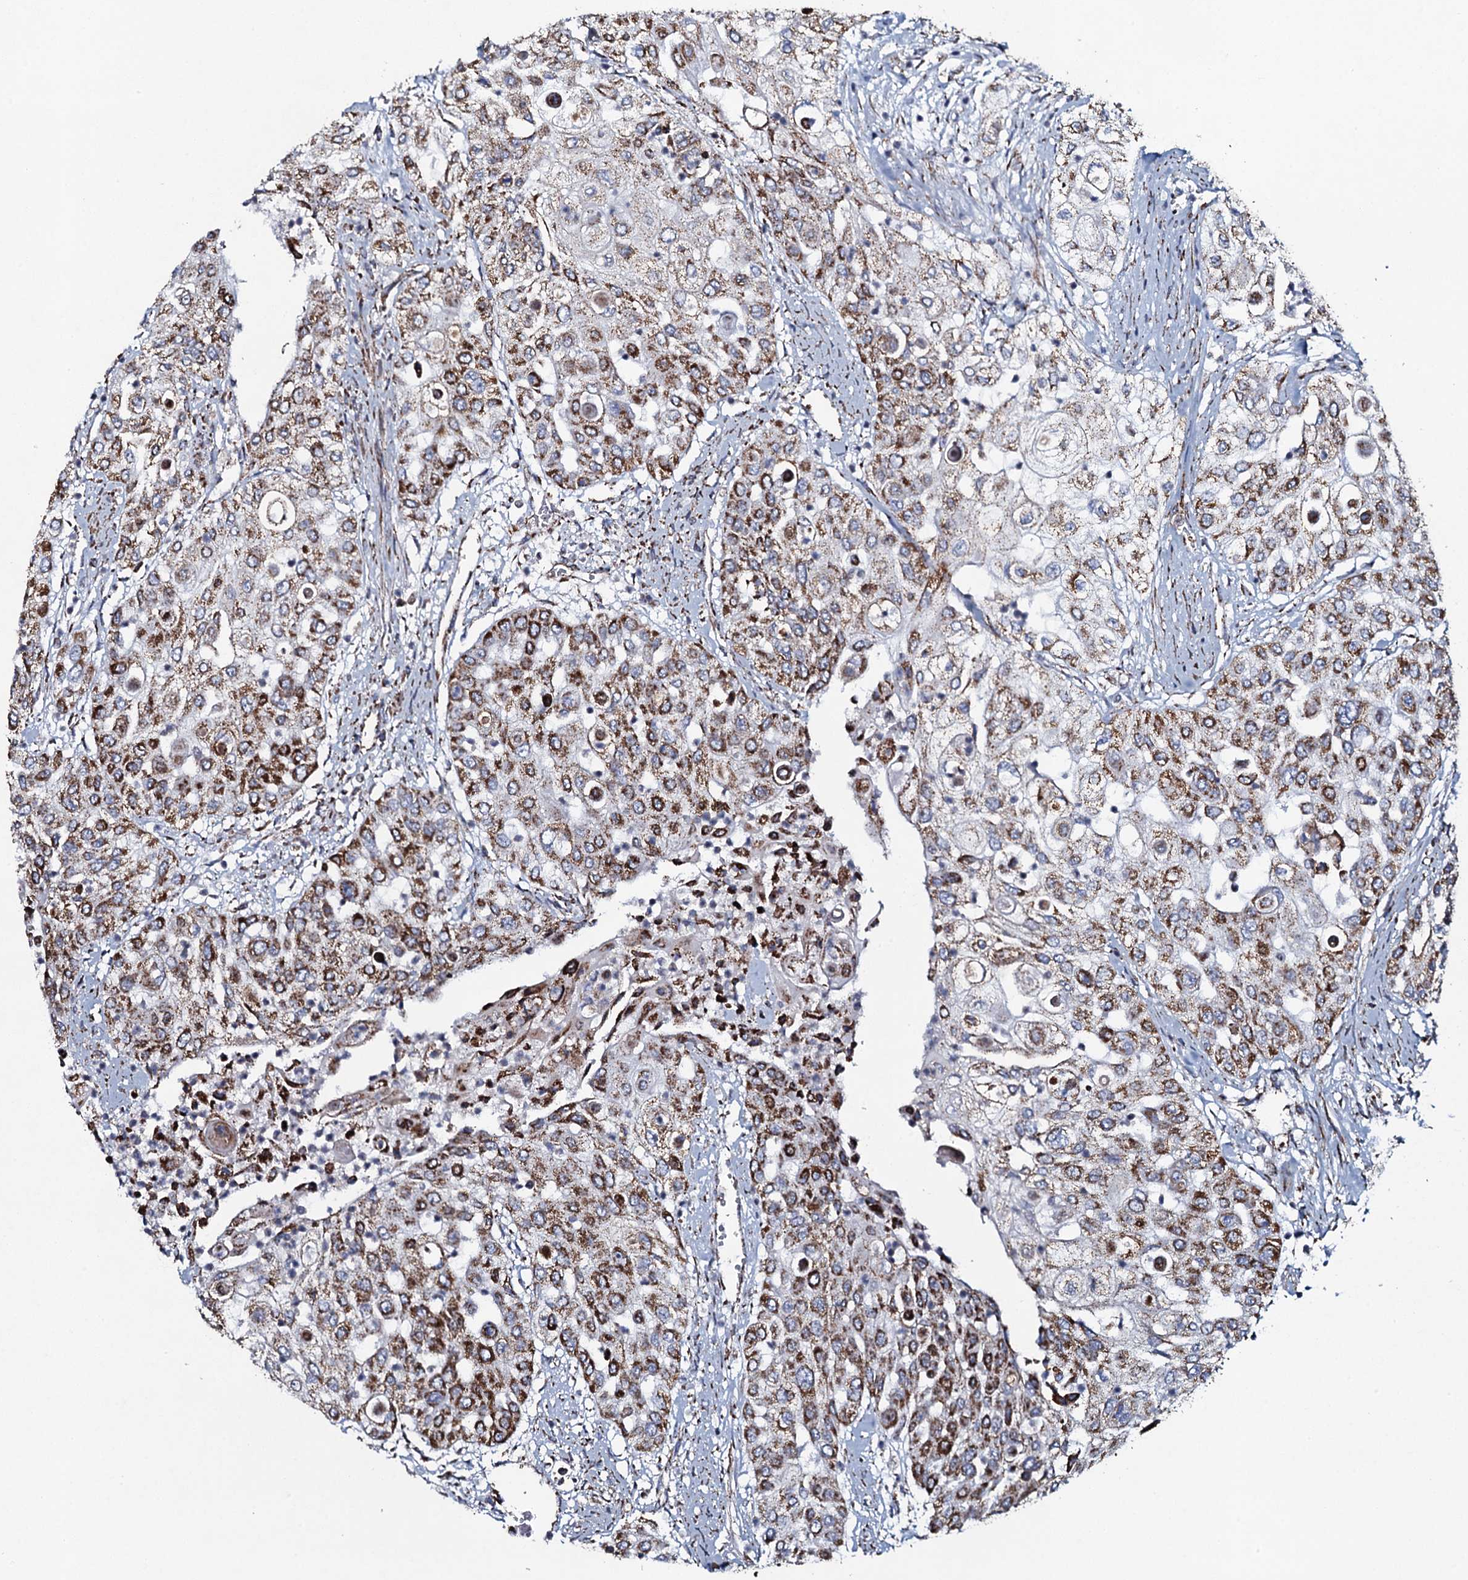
{"staining": {"intensity": "strong", "quantity": ">75%", "location": "cytoplasmic/membranous"}, "tissue": "urothelial cancer", "cell_type": "Tumor cells", "image_type": "cancer", "snomed": [{"axis": "morphology", "description": "Urothelial carcinoma, High grade"}, {"axis": "topography", "description": "Urinary bladder"}], "caption": "Protein expression analysis of human urothelial carcinoma (high-grade) reveals strong cytoplasmic/membranous positivity in approximately >75% of tumor cells. (Brightfield microscopy of DAB IHC at high magnification).", "gene": "EVC2", "patient": {"sex": "female", "age": 79}}